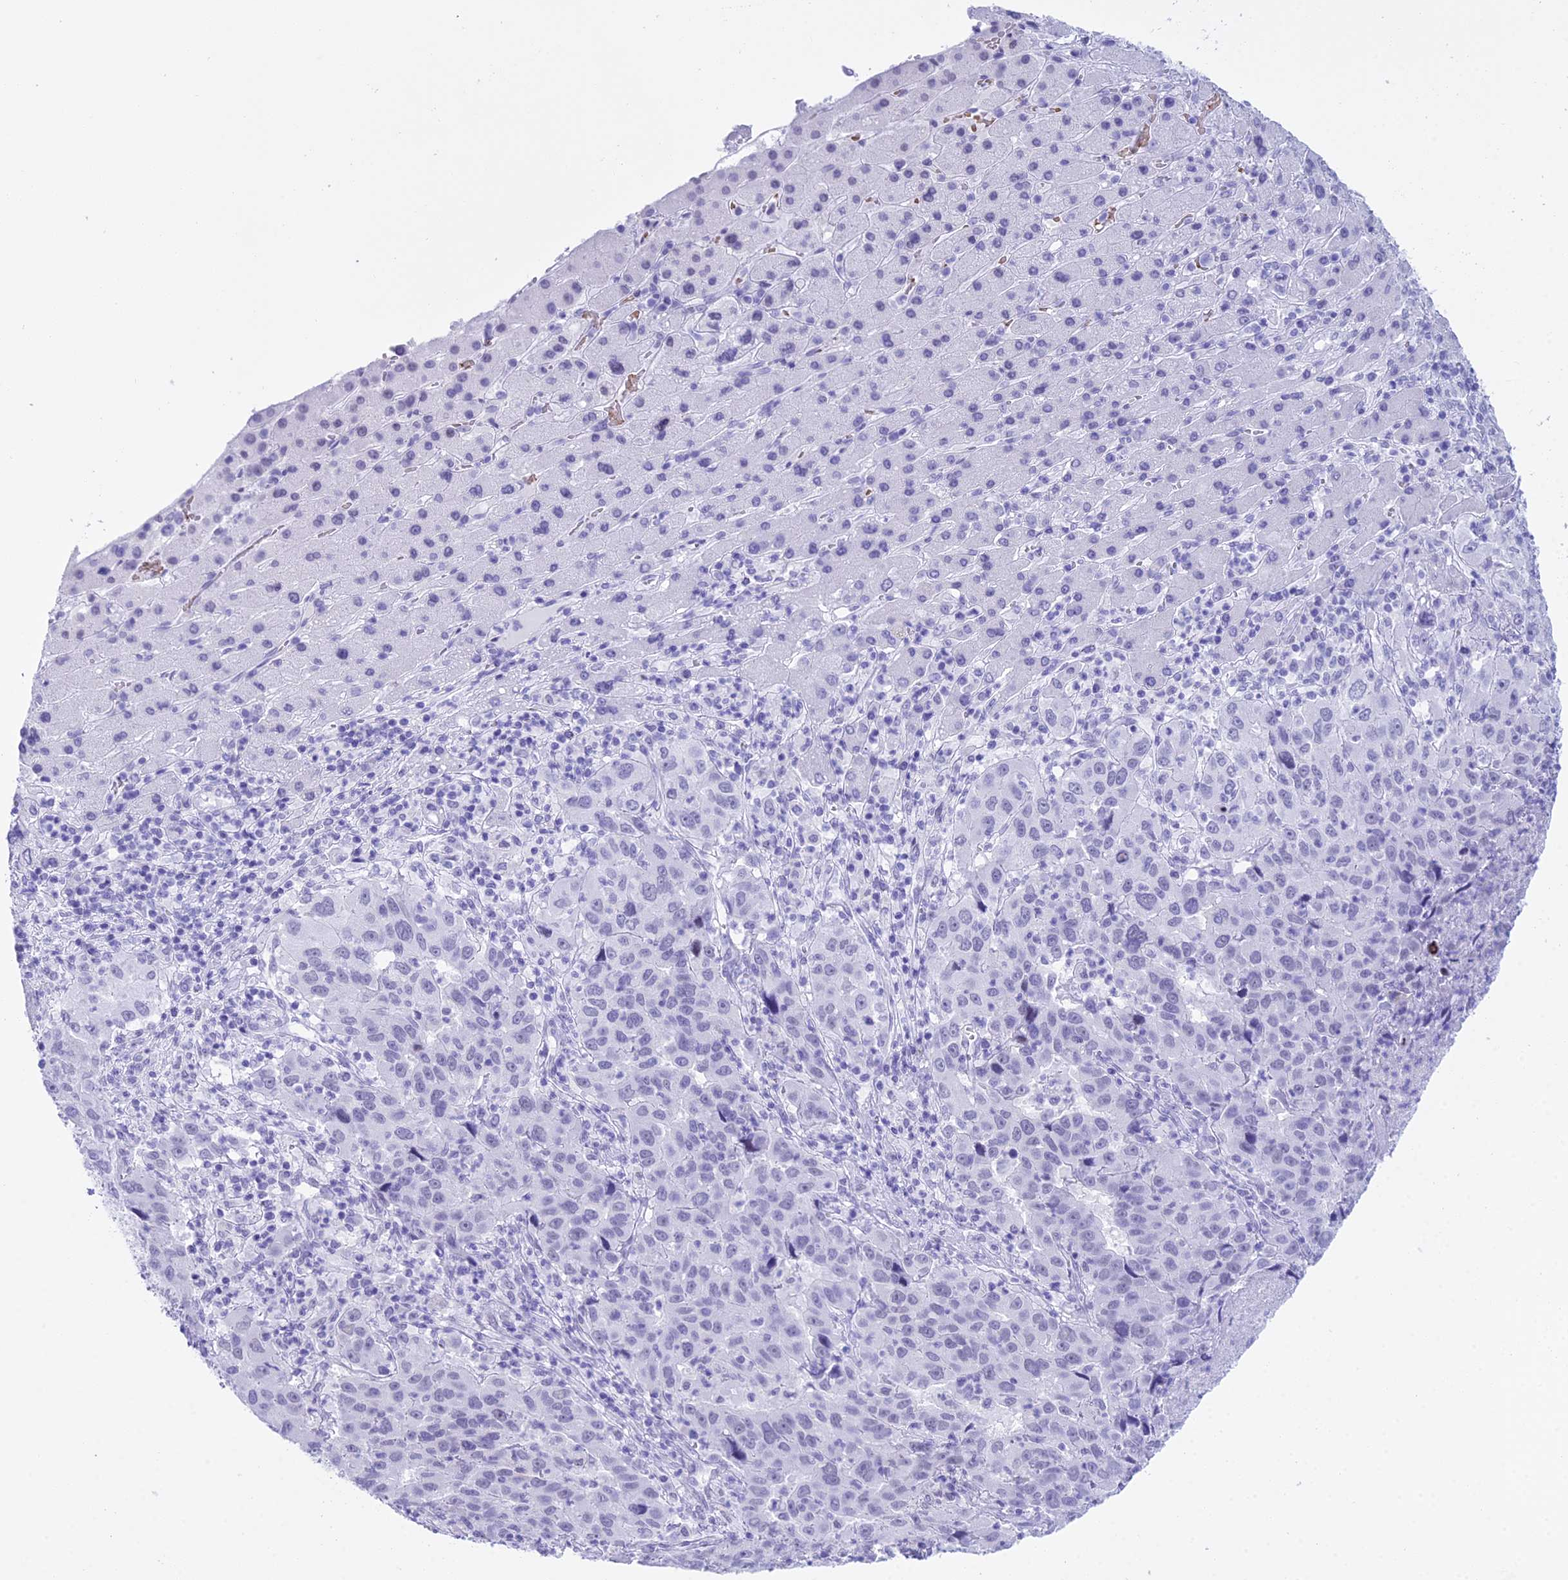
{"staining": {"intensity": "negative", "quantity": "none", "location": "none"}, "tissue": "liver cancer", "cell_type": "Tumor cells", "image_type": "cancer", "snomed": [{"axis": "morphology", "description": "Carcinoma, Hepatocellular, NOS"}, {"axis": "topography", "description": "Liver"}], "caption": "Hepatocellular carcinoma (liver) was stained to show a protein in brown. There is no significant expression in tumor cells.", "gene": "RNPS1", "patient": {"sex": "male", "age": 63}}